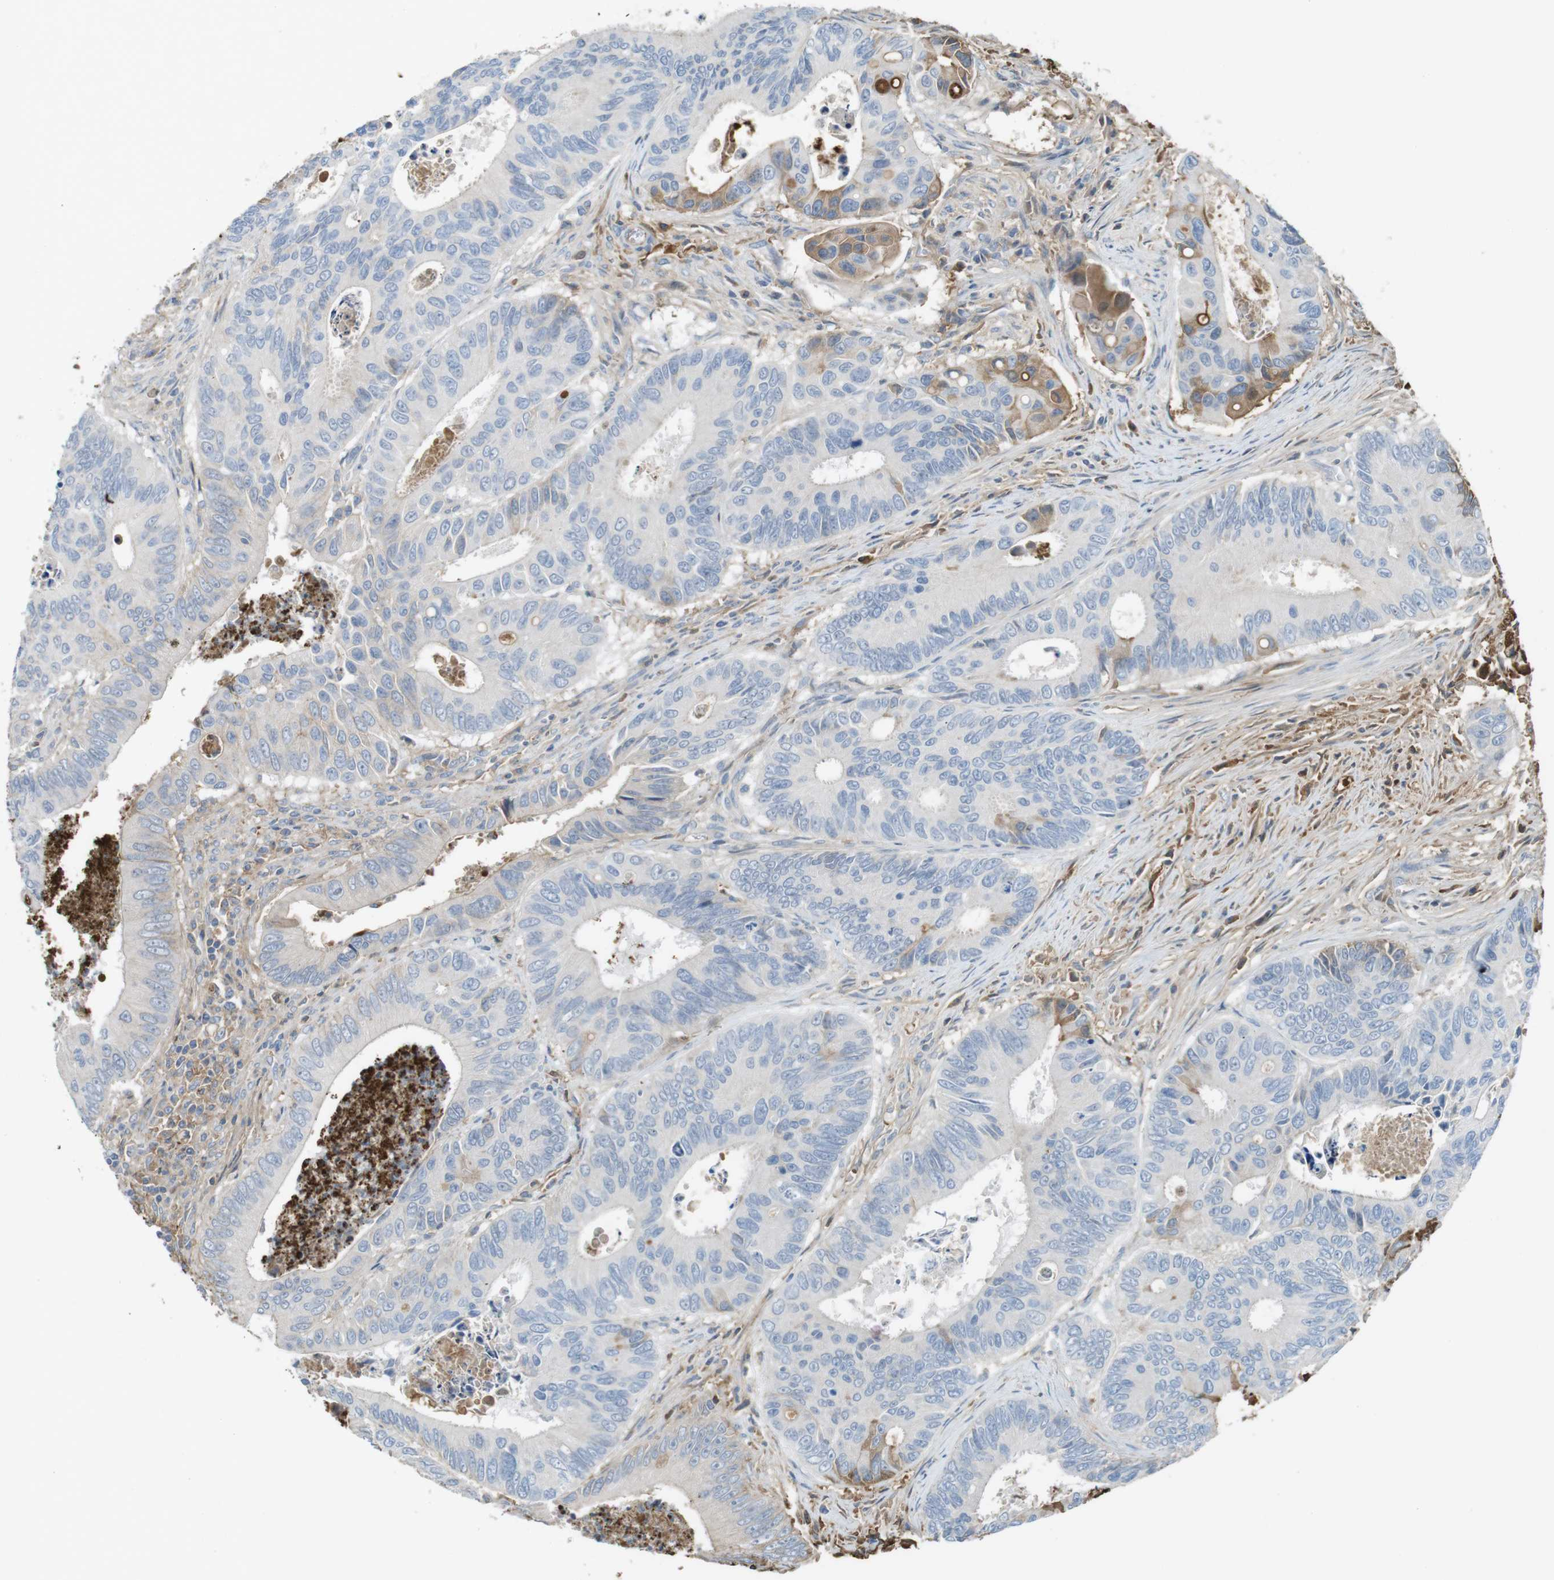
{"staining": {"intensity": "moderate", "quantity": "<25%", "location": "cytoplasmic/membranous"}, "tissue": "colorectal cancer", "cell_type": "Tumor cells", "image_type": "cancer", "snomed": [{"axis": "morphology", "description": "Inflammation, NOS"}, {"axis": "morphology", "description": "Adenocarcinoma, NOS"}, {"axis": "topography", "description": "Colon"}], "caption": "Colorectal cancer stained for a protein (brown) reveals moderate cytoplasmic/membranous positive positivity in about <25% of tumor cells.", "gene": "LTBP4", "patient": {"sex": "male", "age": 72}}